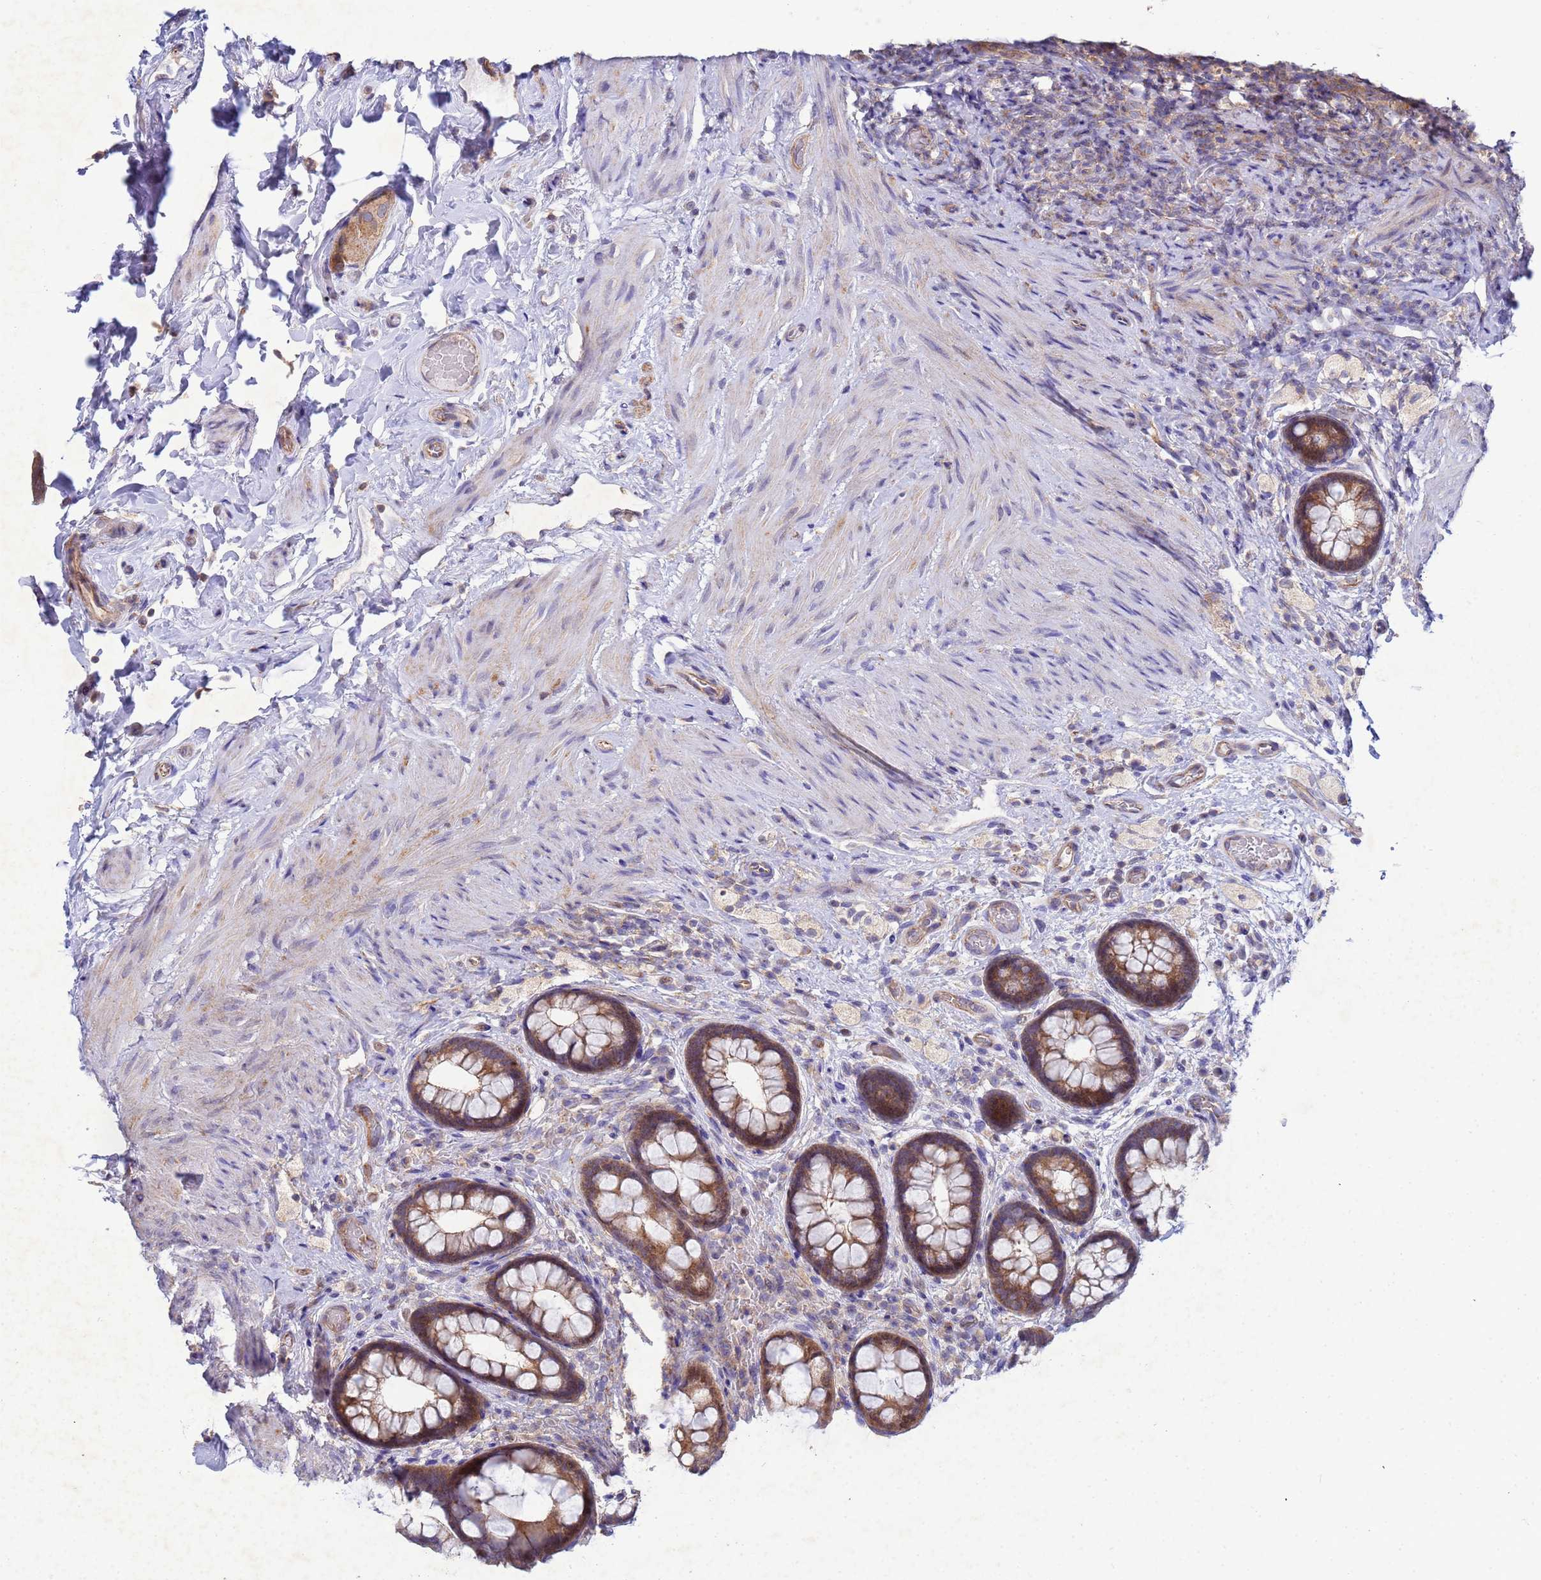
{"staining": {"intensity": "moderate", "quantity": ">75%", "location": "cytoplasmic/membranous"}, "tissue": "rectum", "cell_type": "Glandular cells", "image_type": "normal", "snomed": [{"axis": "morphology", "description": "Normal tissue, NOS"}, {"axis": "topography", "description": "Rectum"}, {"axis": "topography", "description": "Peripheral nerve tissue"}], "caption": "Glandular cells demonstrate medium levels of moderate cytoplasmic/membranous expression in approximately >75% of cells in benign rectum.", "gene": "CDC34", "patient": {"sex": "female", "age": 69}}